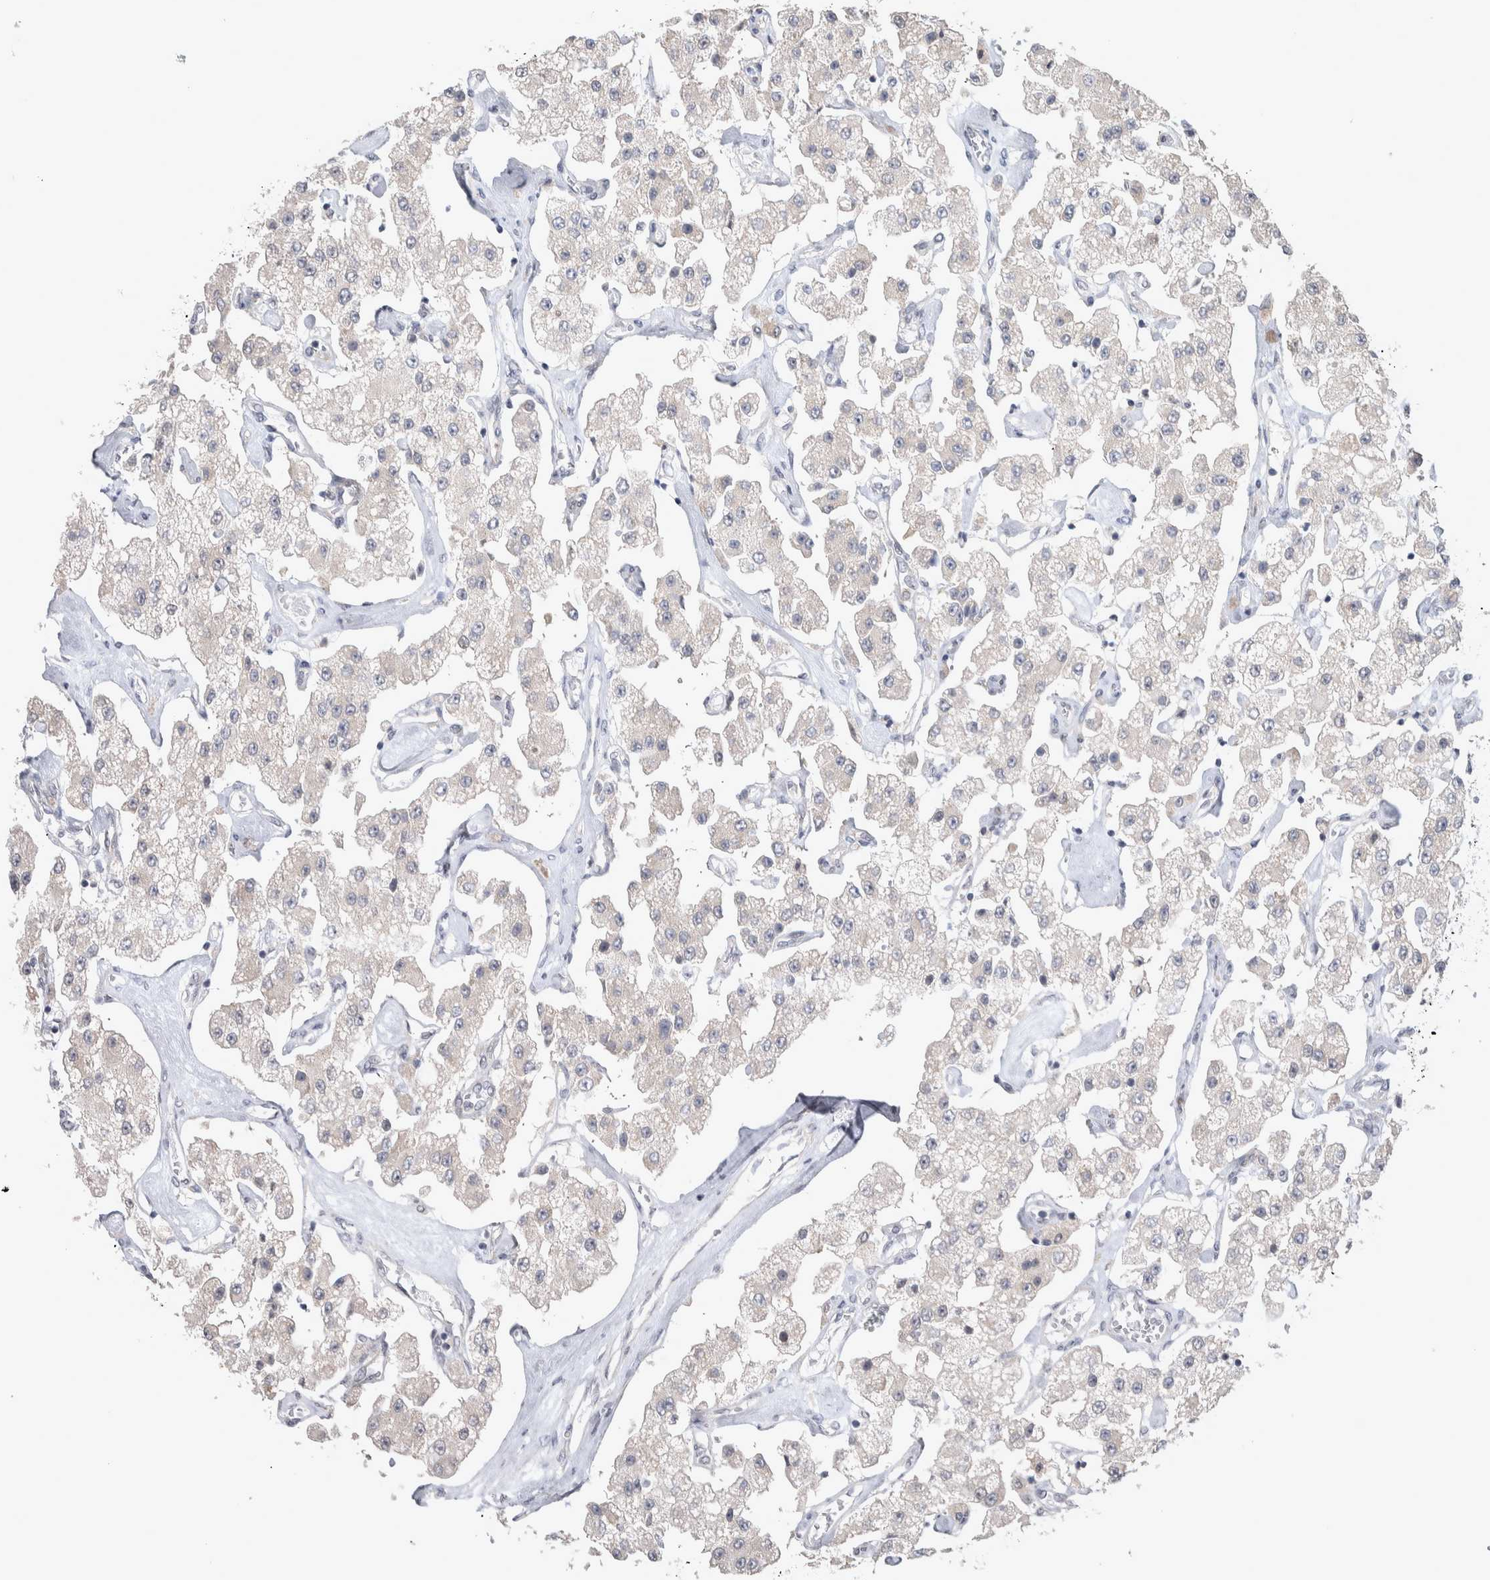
{"staining": {"intensity": "weak", "quantity": "<25%", "location": "cytoplasmic/membranous"}, "tissue": "carcinoid", "cell_type": "Tumor cells", "image_type": "cancer", "snomed": [{"axis": "morphology", "description": "Carcinoid, malignant, NOS"}, {"axis": "topography", "description": "Pancreas"}], "caption": "DAB (3,3'-diaminobenzidine) immunohistochemical staining of human carcinoid (malignant) reveals no significant expression in tumor cells.", "gene": "CUL2", "patient": {"sex": "male", "age": 41}}